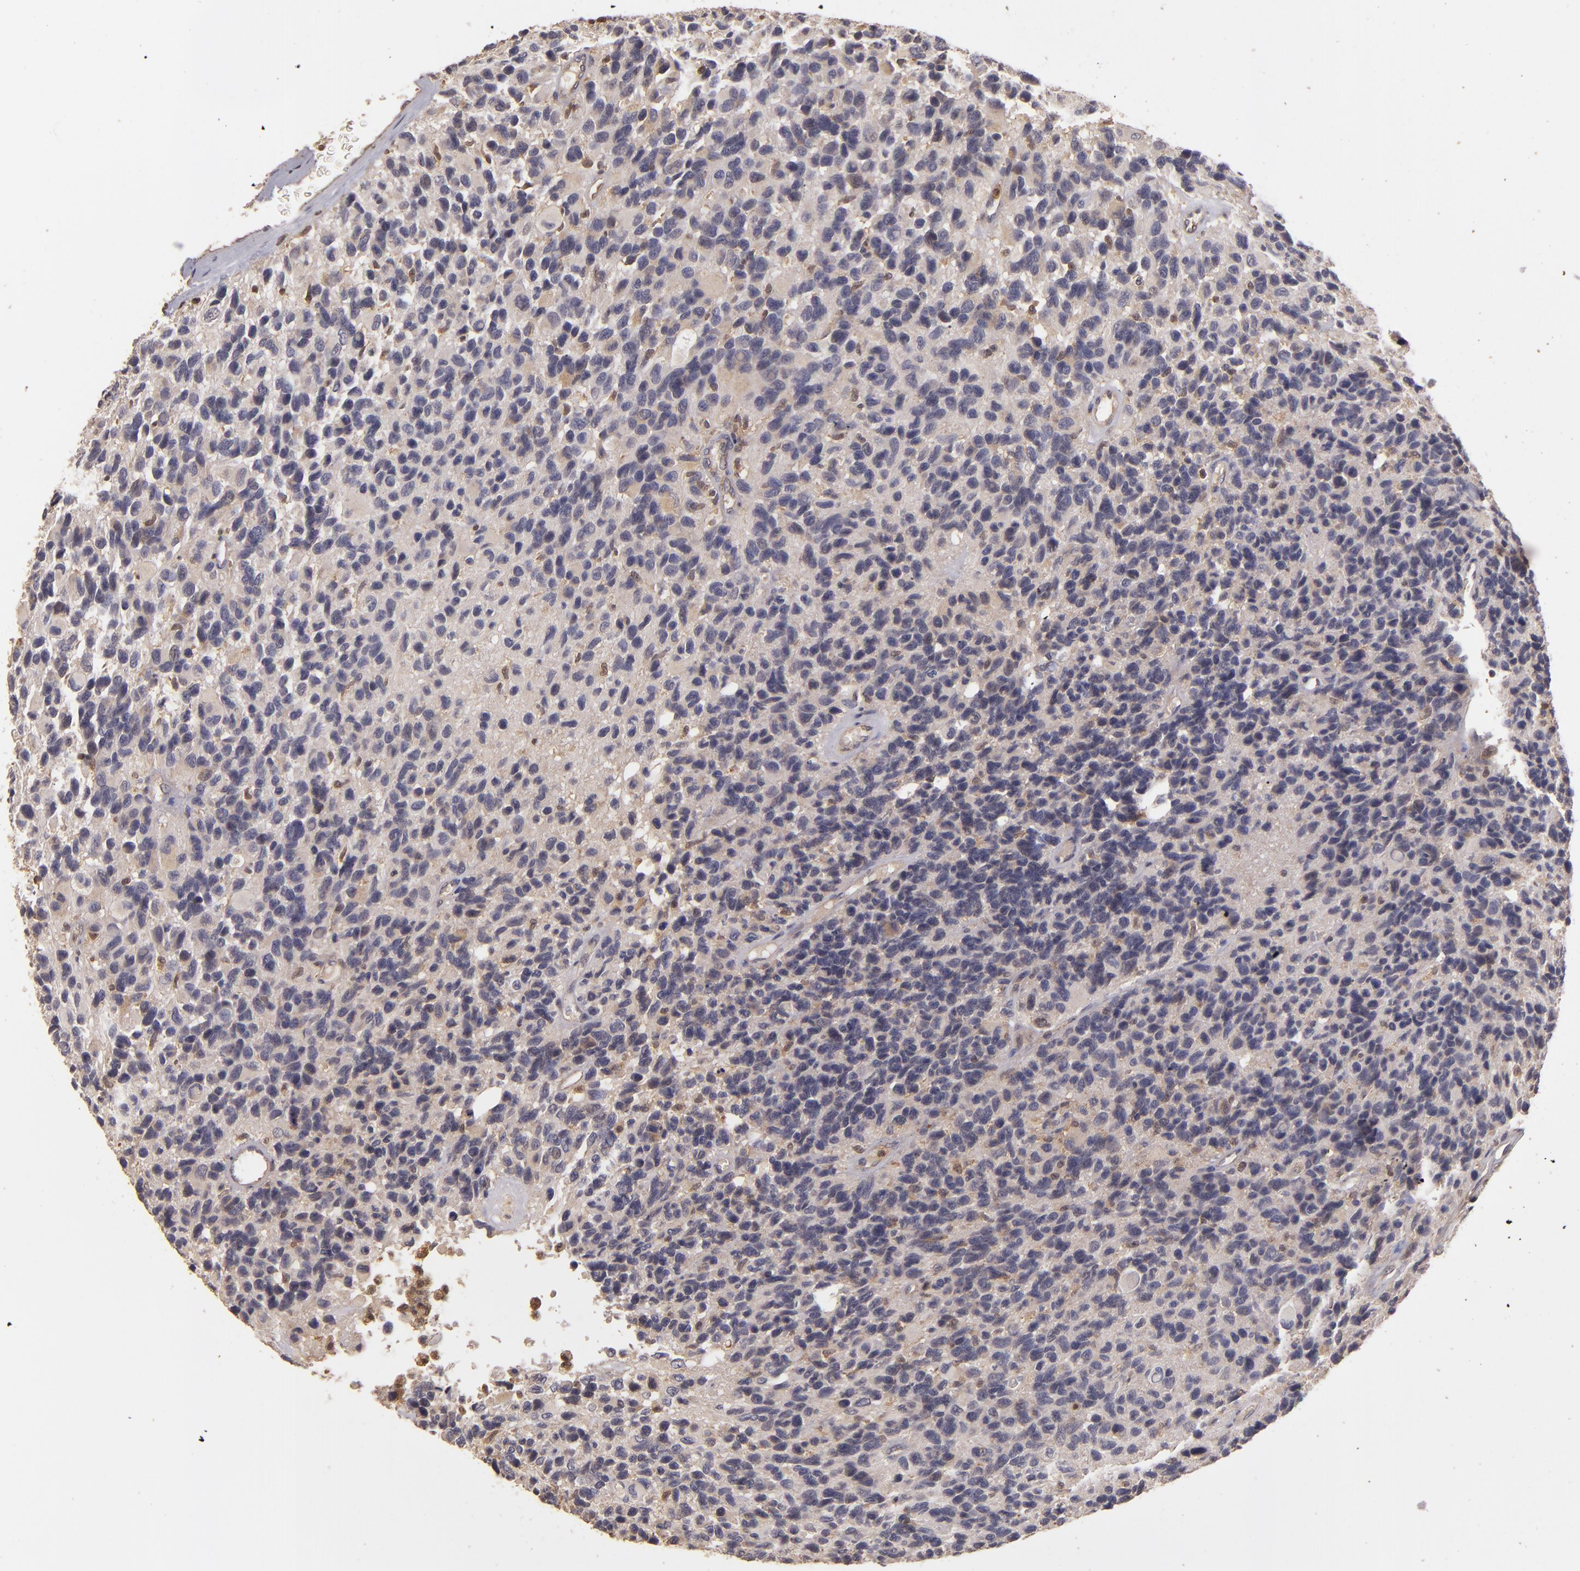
{"staining": {"intensity": "moderate", "quantity": ">75%", "location": "cytoplasmic/membranous"}, "tissue": "glioma", "cell_type": "Tumor cells", "image_type": "cancer", "snomed": [{"axis": "morphology", "description": "Glioma, malignant, High grade"}, {"axis": "topography", "description": "Brain"}], "caption": "IHC (DAB) staining of human malignant glioma (high-grade) shows moderate cytoplasmic/membranous protein positivity in about >75% of tumor cells. (Stains: DAB (3,3'-diaminobenzidine) in brown, nuclei in blue, Microscopy: brightfield microscopy at high magnification).", "gene": "PRKCD", "patient": {"sex": "male", "age": 77}}